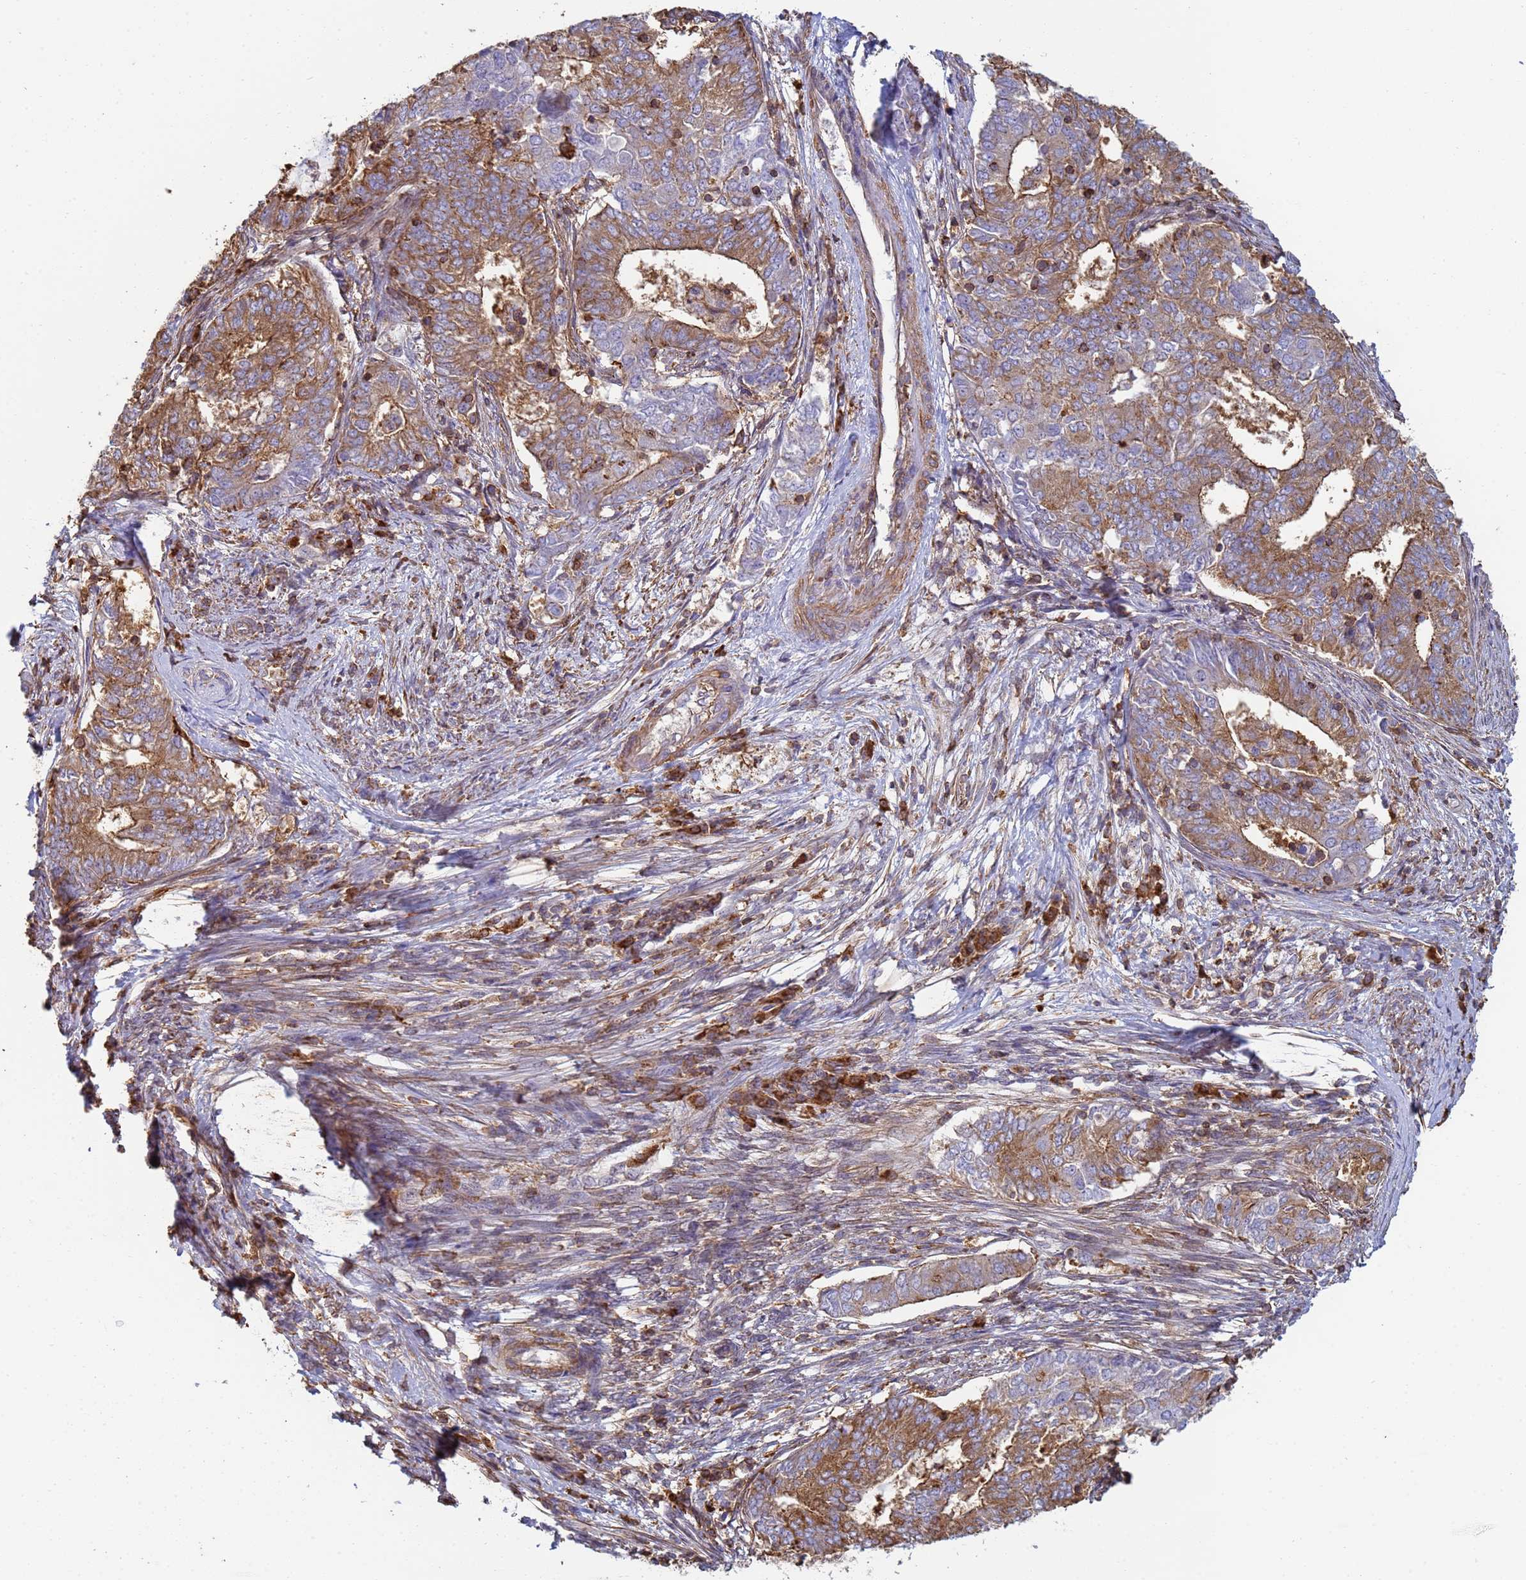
{"staining": {"intensity": "moderate", "quantity": ">75%", "location": "cytoplasmic/membranous"}, "tissue": "endometrial cancer", "cell_type": "Tumor cells", "image_type": "cancer", "snomed": [{"axis": "morphology", "description": "Adenocarcinoma, NOS"}, {"axis": "topography", "description": "Endometrium"}], "caption": "IHC (DAB (3,3'-diaminobenzidine)) staining of endometrial cancer (adenocarcinoma) displays moderate cytoplasmic/membranous protein staining in approximately >75% of tumor cells.", "gene": "ZNG1B", "patient": {"sex": "female", "age": 62}}